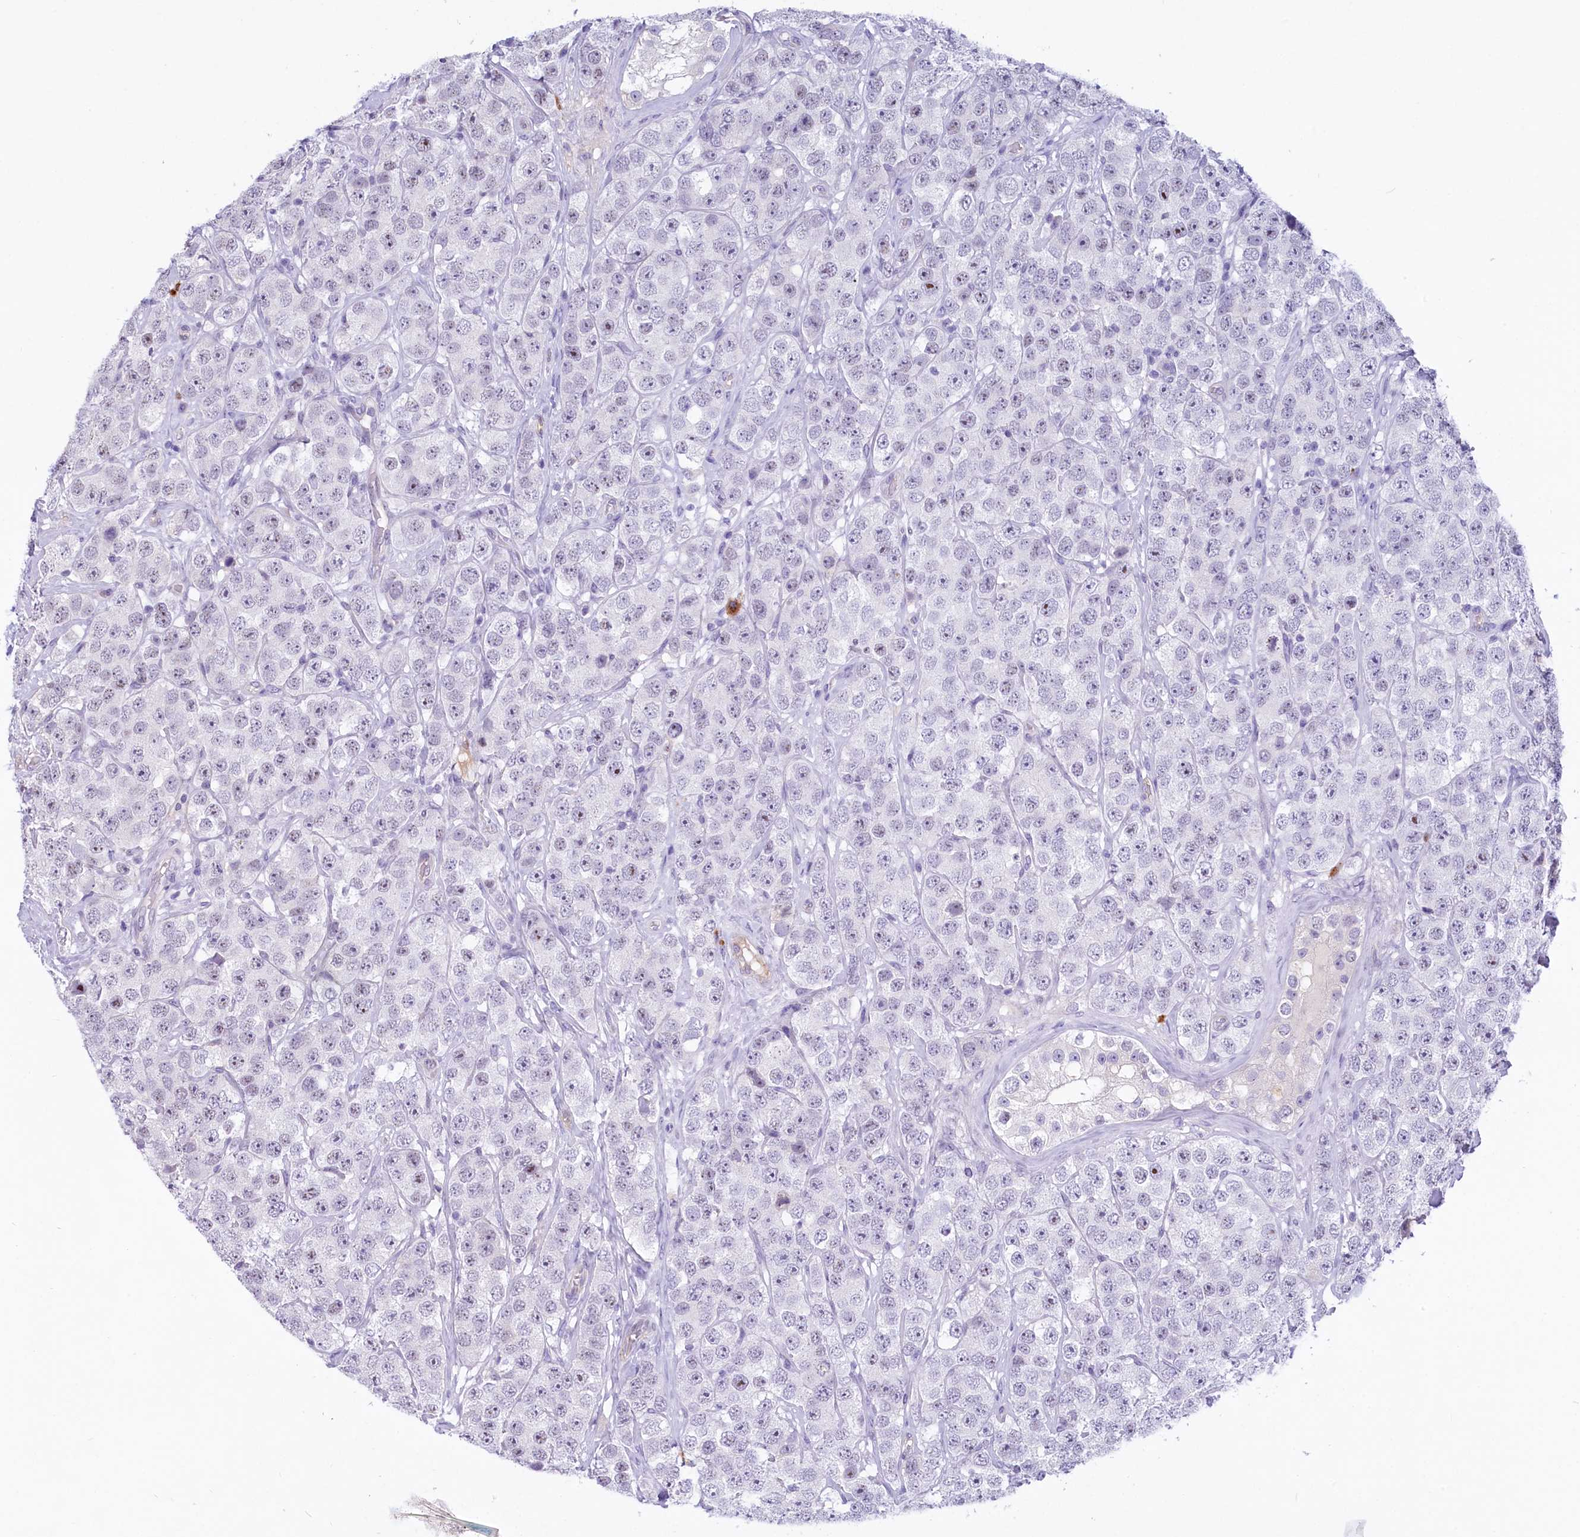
{"staining": {"intensity": "negative", "quantity": "none", "location": "none"}, "tissue": "testis cancer", "cell_type": "Tumor cells", "image_type": "cancer", "snomed": [{"axis": "morphology", "description": "Seminoma, NOS"}, {"axis": "topography", "description": "Testis"}], "caption": "Human testis seminoma stained for a protein using IHC displays no expression in tumor cells.", "gene": "PROCR", "patient": {"sex": "male", "age": 28}}